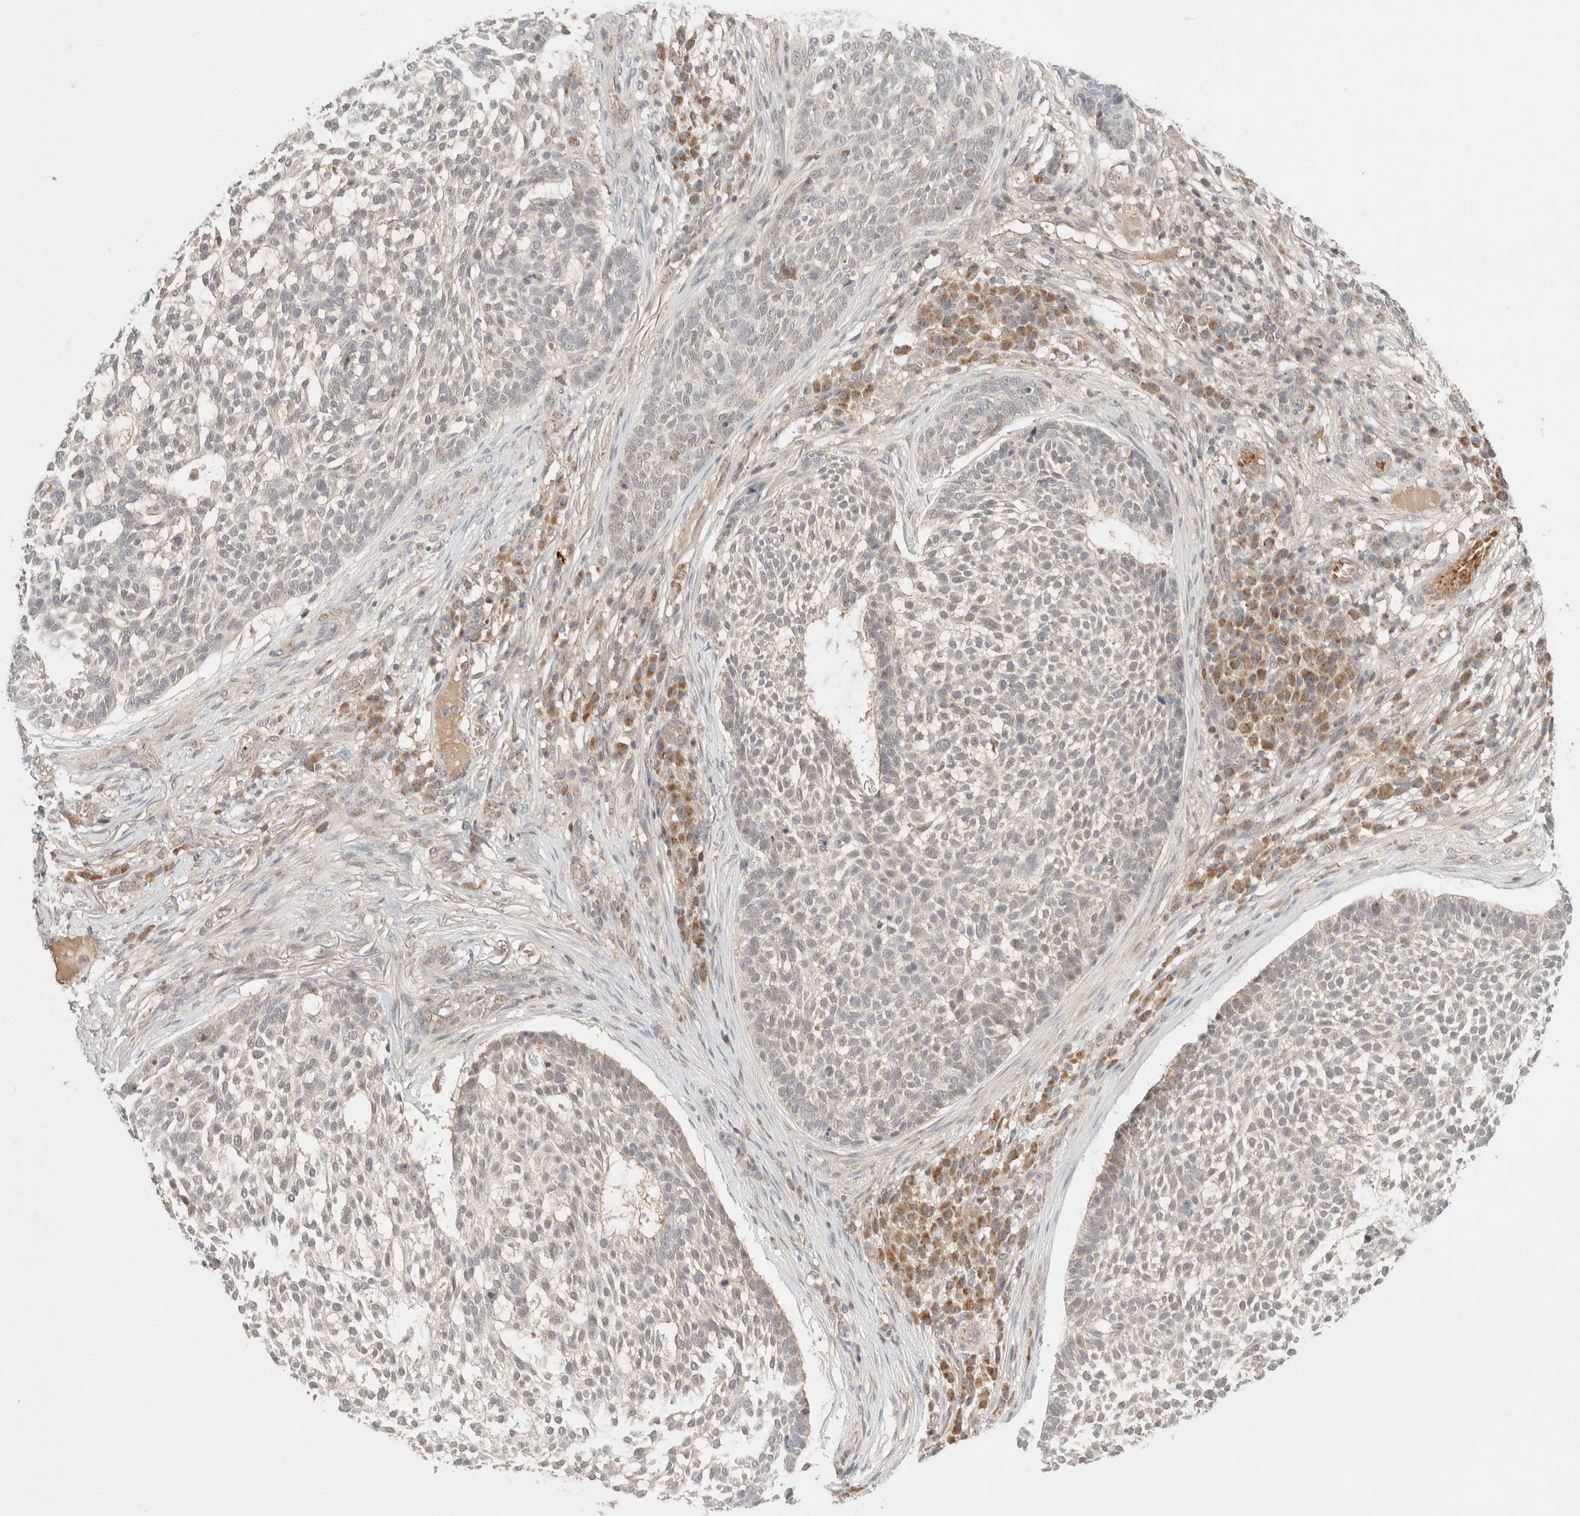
{"staining": {"intensity": "negative", "quantity": "none", "location": "none"}, "tissue": "skin cancer", "cell_type": "Tumor cells", "image_type": "cancer", "snomed": [{"axis": "morphology", "description": "Basal cell carcinoma"}, {"axis": "topography", "description": "Skin"}], "caption": "The histopathology image reveals no significant expression in tumor cells of skin cancer. (DAB IHC, high magnification).", "gene": "MRM3", "patient": {"sex": "female", "age": 64}}